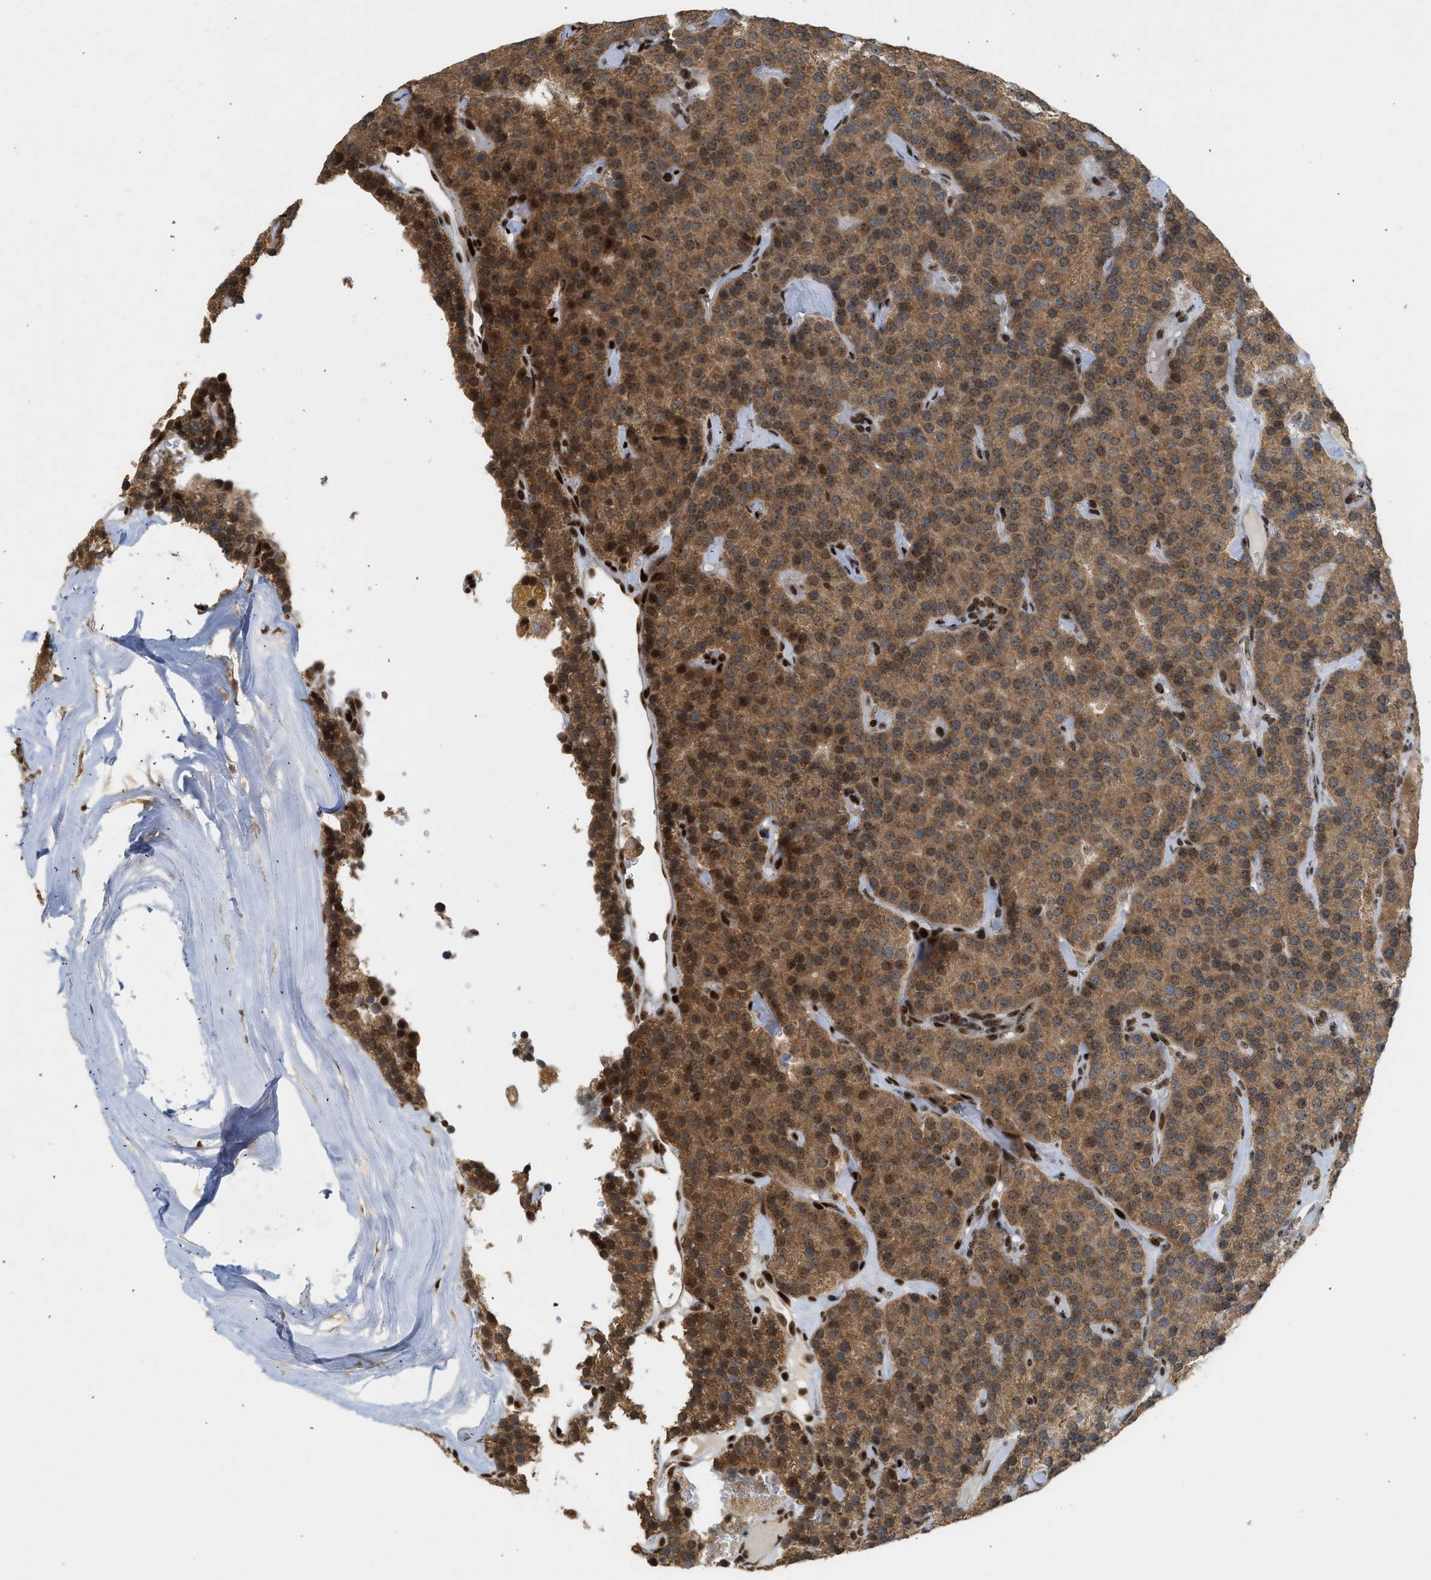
{"staining": {"intensity": "moderate", "quantity": ">75%", "location": "cytoplasmic/membranous,nuclear"}, "tissue": "parathyroid gland", "cell_type": "Glandular cells", "image_type": "normal", "snomed": [{"axis": "morphology", "description": "Normal tissue, NOS"}, {"axis": "morphology", "description": "Adenoma, NOS"}, {"axis": "topography", "description": "Parathyroid gland"}], "caption": "Parathyroid gland was stained to show a protein in brown. There is medium levels of moderate cytoplasmic/membranous,nuclear positivity in about >75% of glandular cells. (DAB = brown stain, brightfield microscopy at high magnification).", "gene": "ZNF22", "patient": {"sex": "female", "age": 86}}